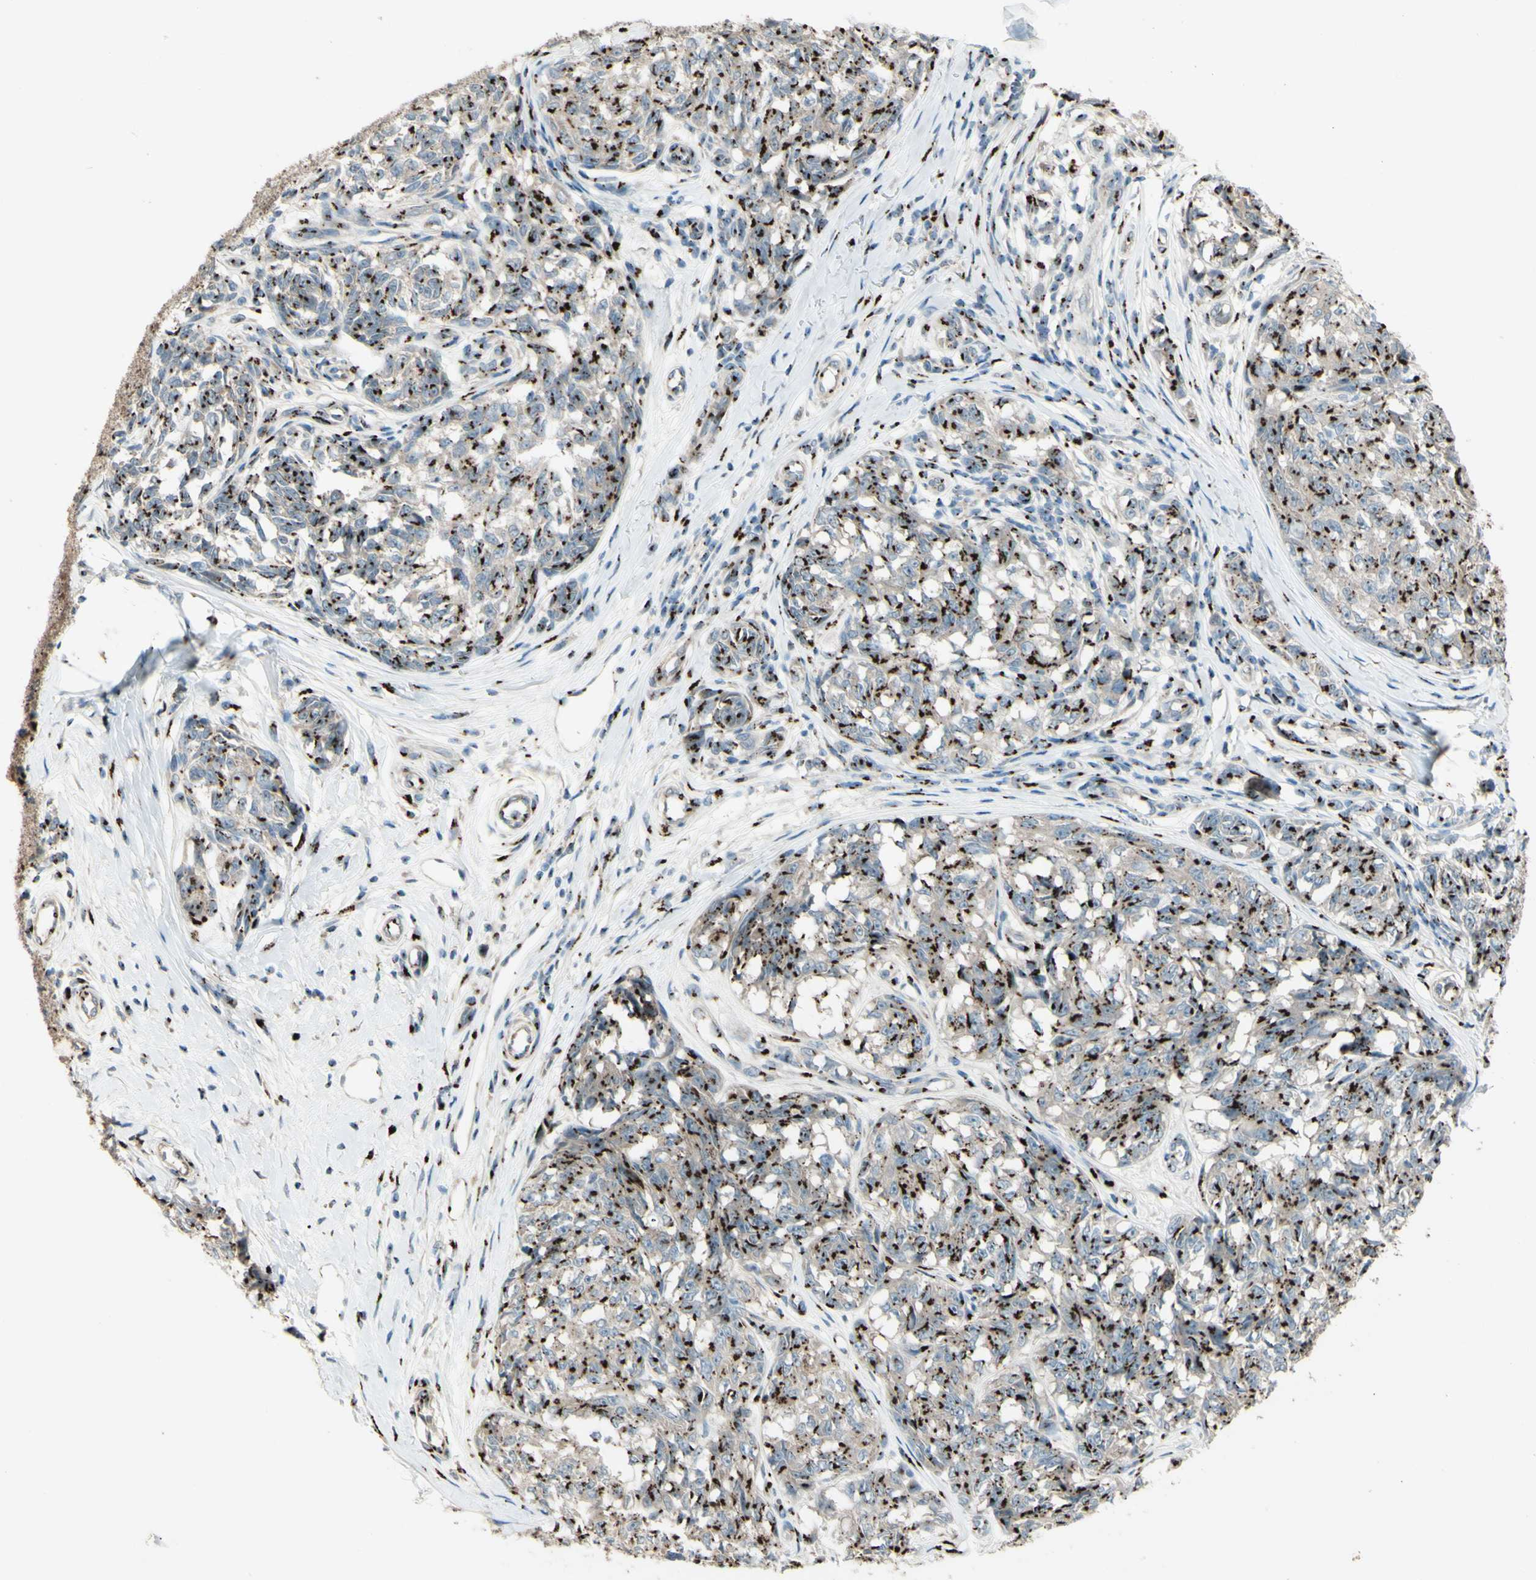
{"staining": {"intensity": "moderate", "quantity": ">75%", "location": "cytoplasmic/membranous"}, "tissue": "melanoma", "cell_type": "Tumor cells", "image_type": "cancer", "snomed": [{"axis": "morphology", "description": "Malignant melanoma, NOS"}, {"axis": "topography", "description": "Skin"}], "caption": "Approximately >75% of tumor cells in human melanoma display moderate cytoplasmic/membranous protein expression as visualized by brown immunohistochemical staining.", "gene": "BPNT2", "patient": {"sex": "female", "age": 64}}